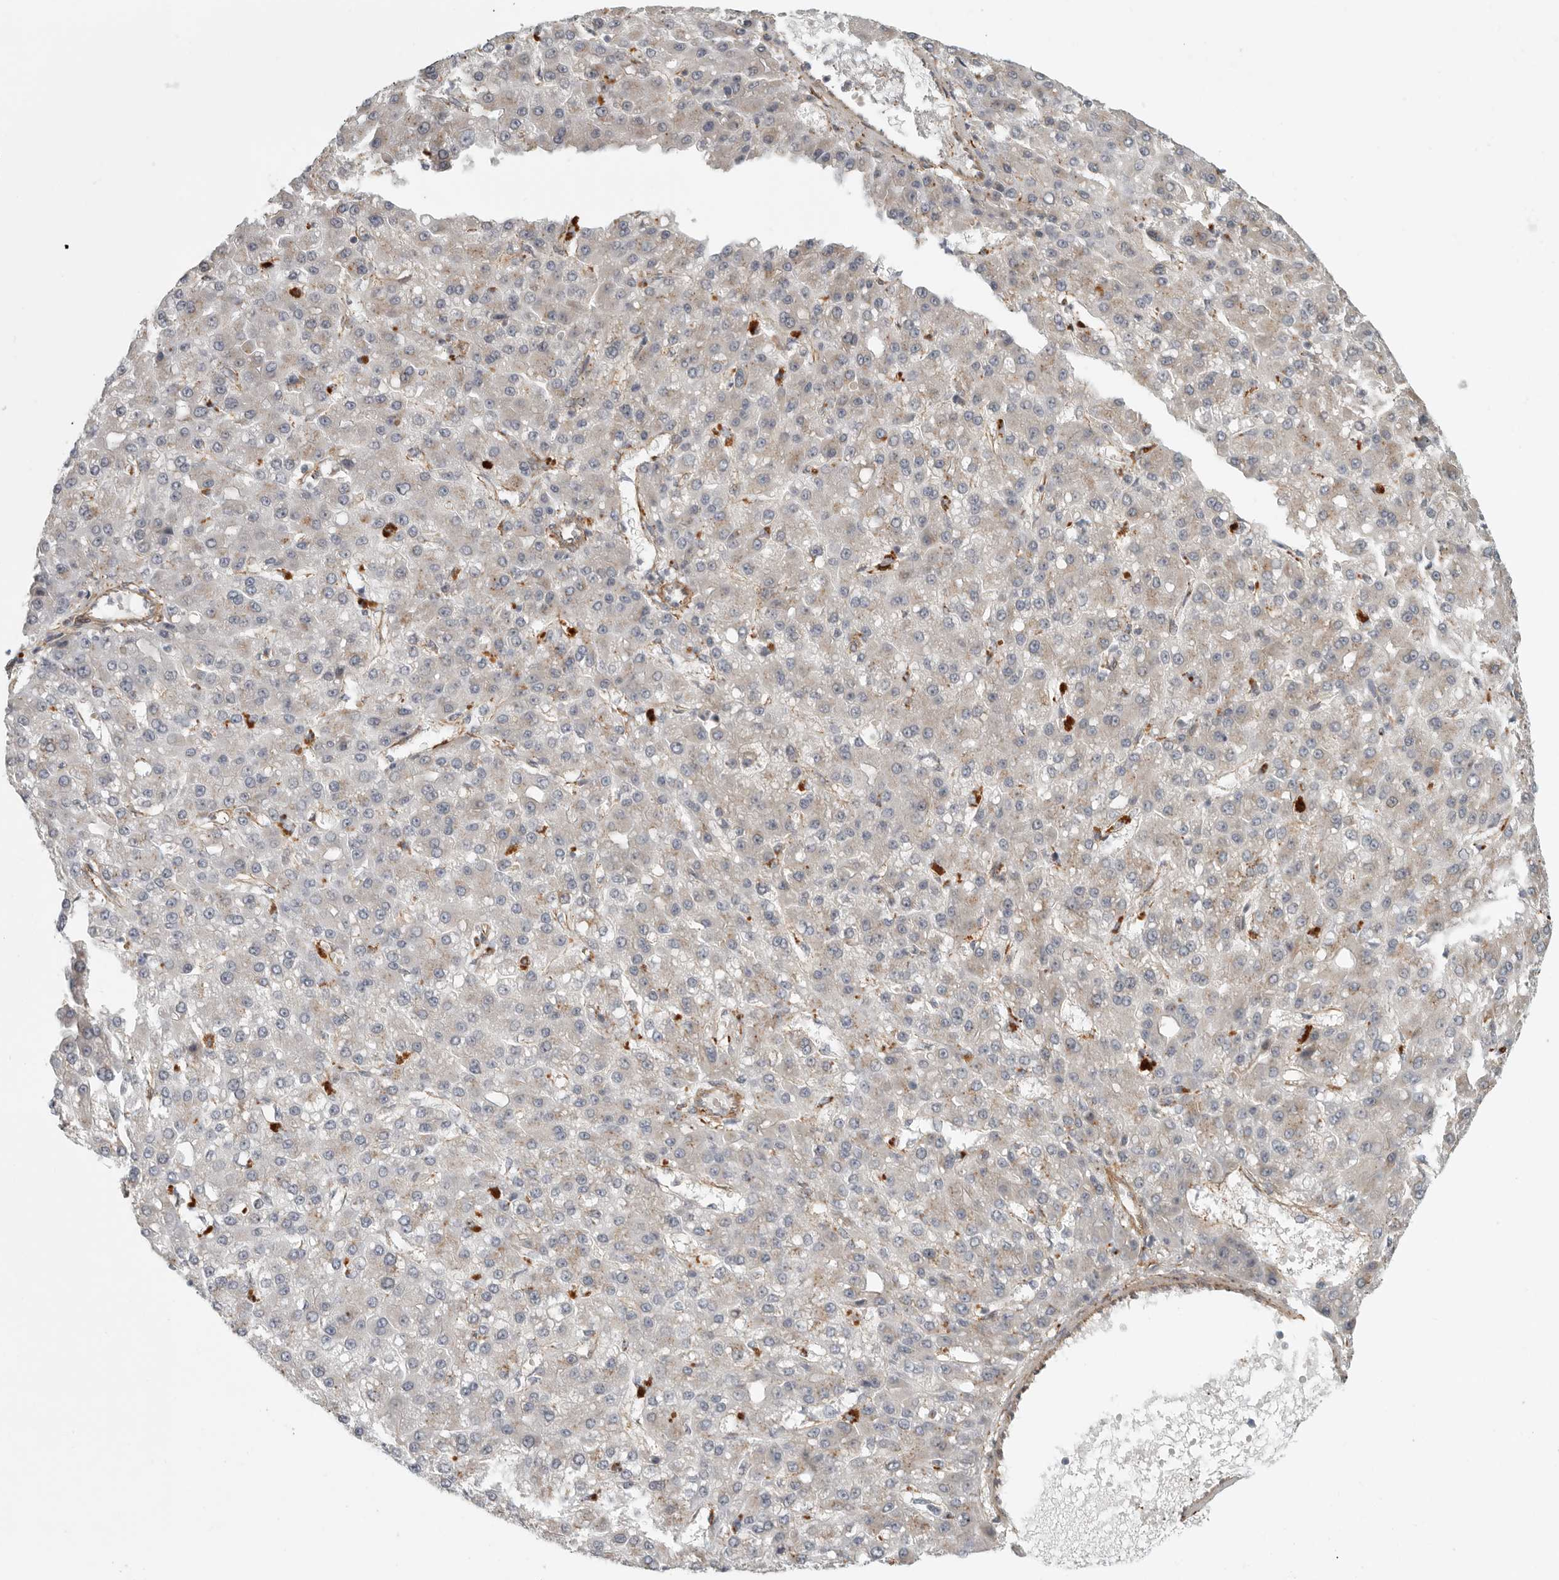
{"staining": {"intensity": "negative", "quantity": "none", "location": "none"}, "tissue": "liver cancer", "cell_type": "Tumor cells", "image_type": "cancer", "snomed": [{"axis": "morphology", "description": "Carcinoma, Hepatocellular, NOS"}, {"axis": "topography", "description": "Liver"}], "caption": "A high-resolution histopathology image shows immunohistochemistry staining of liver cancer (hepatocellular carcinoma), which demonstrates no significant expression in tumor cells.", "gene": "LONRF1", "patient": {"sex": "male", "age": 67}}